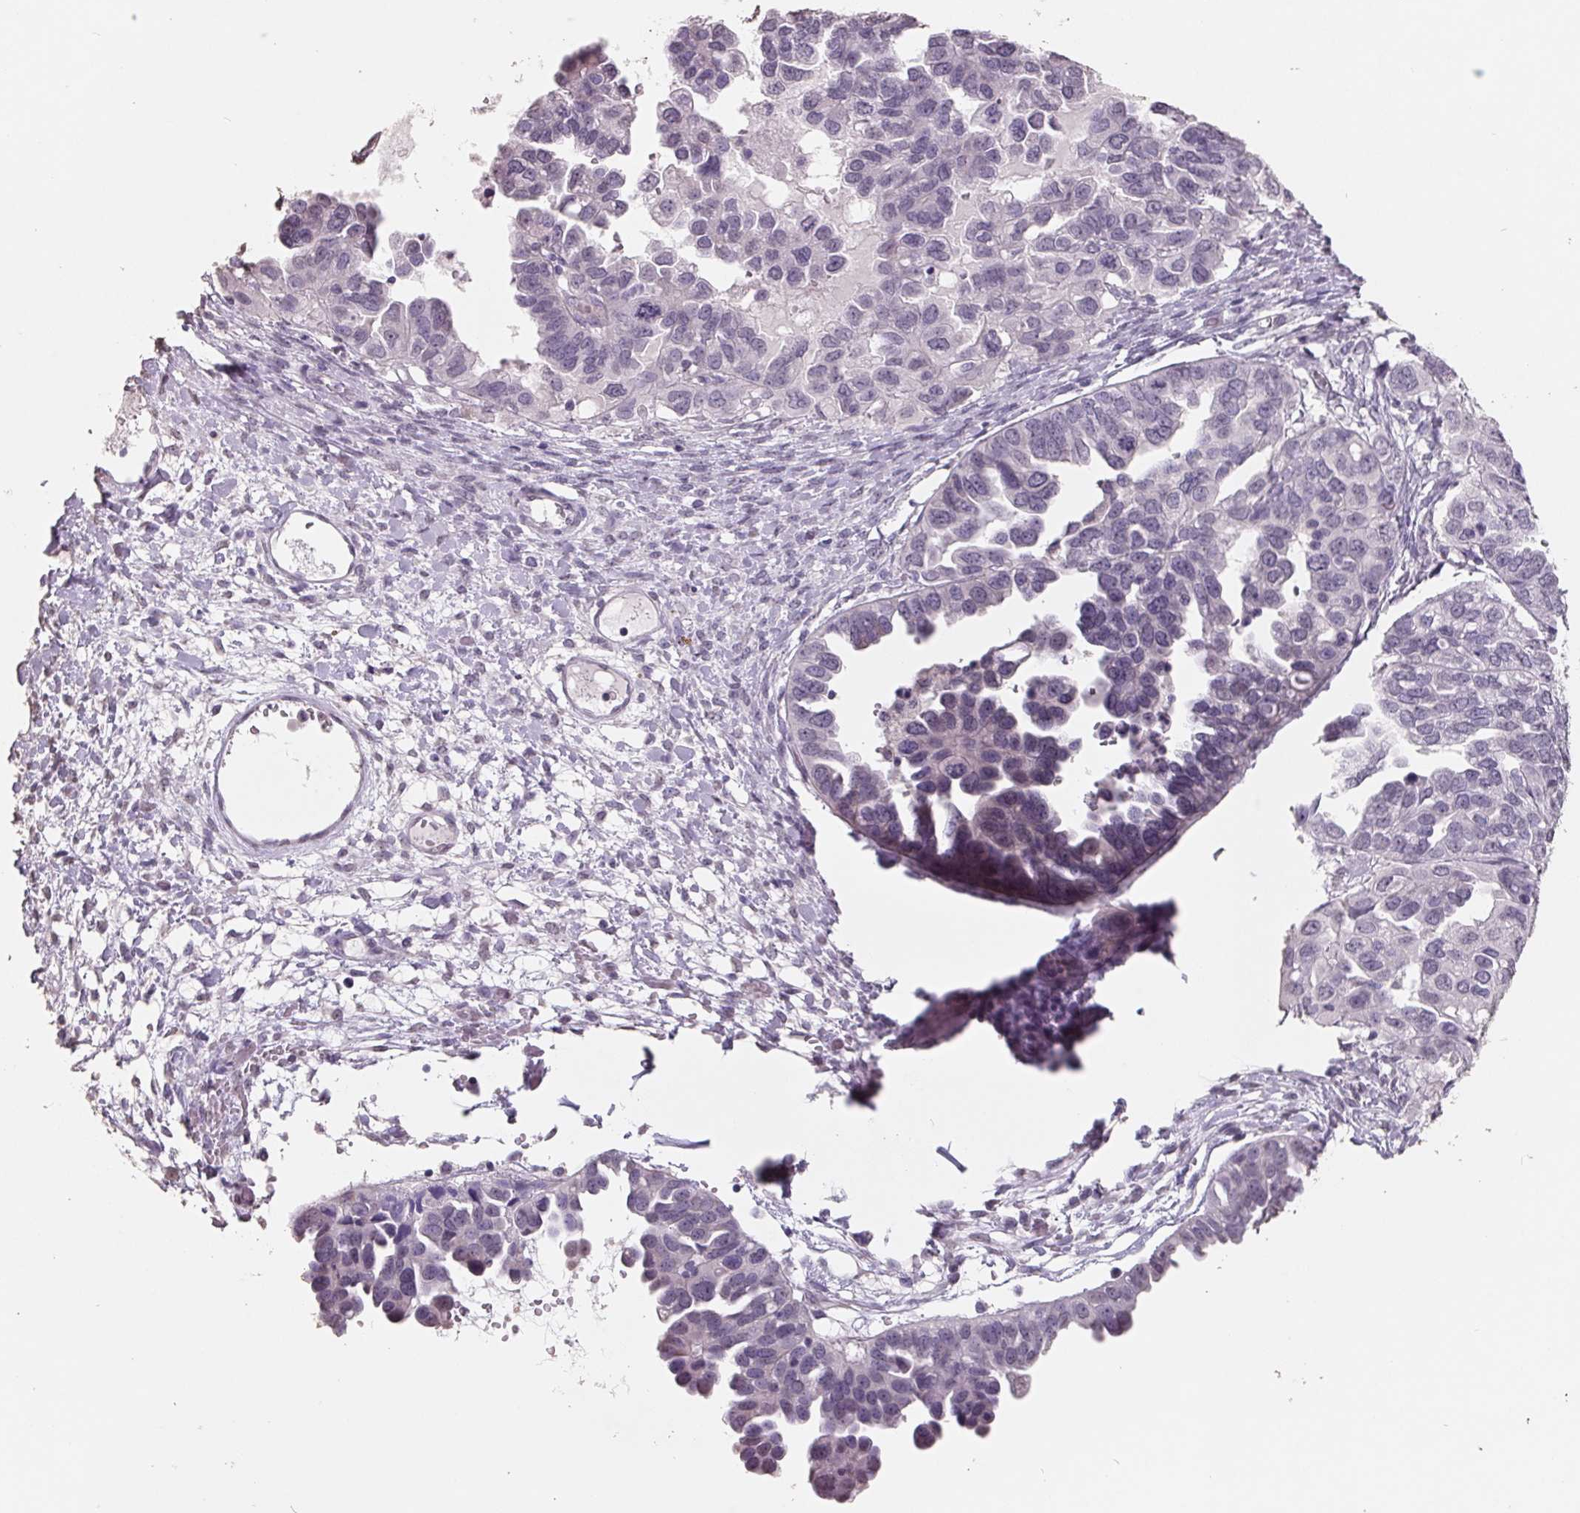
{"staining": {"intensity": "negative", "quantity": "none", "location": "none"}, "tissue": "ovarian cancer", "cell_type": "Tumor cells", "image_type": "cancer", "snomed": [{"axis": "morphology", "description": "Cystadenocarcinoma, serous, NOS"}, {"axis": "topography", "description": "Ovary"}], "caption": "A high-resolution histopathology image shows immunohistochemistry staining of ovarian cancer, which reveals no significant staining in tumor cells.", "gene": "FTCD", "patient": {"sex": "female", "age": 53}}